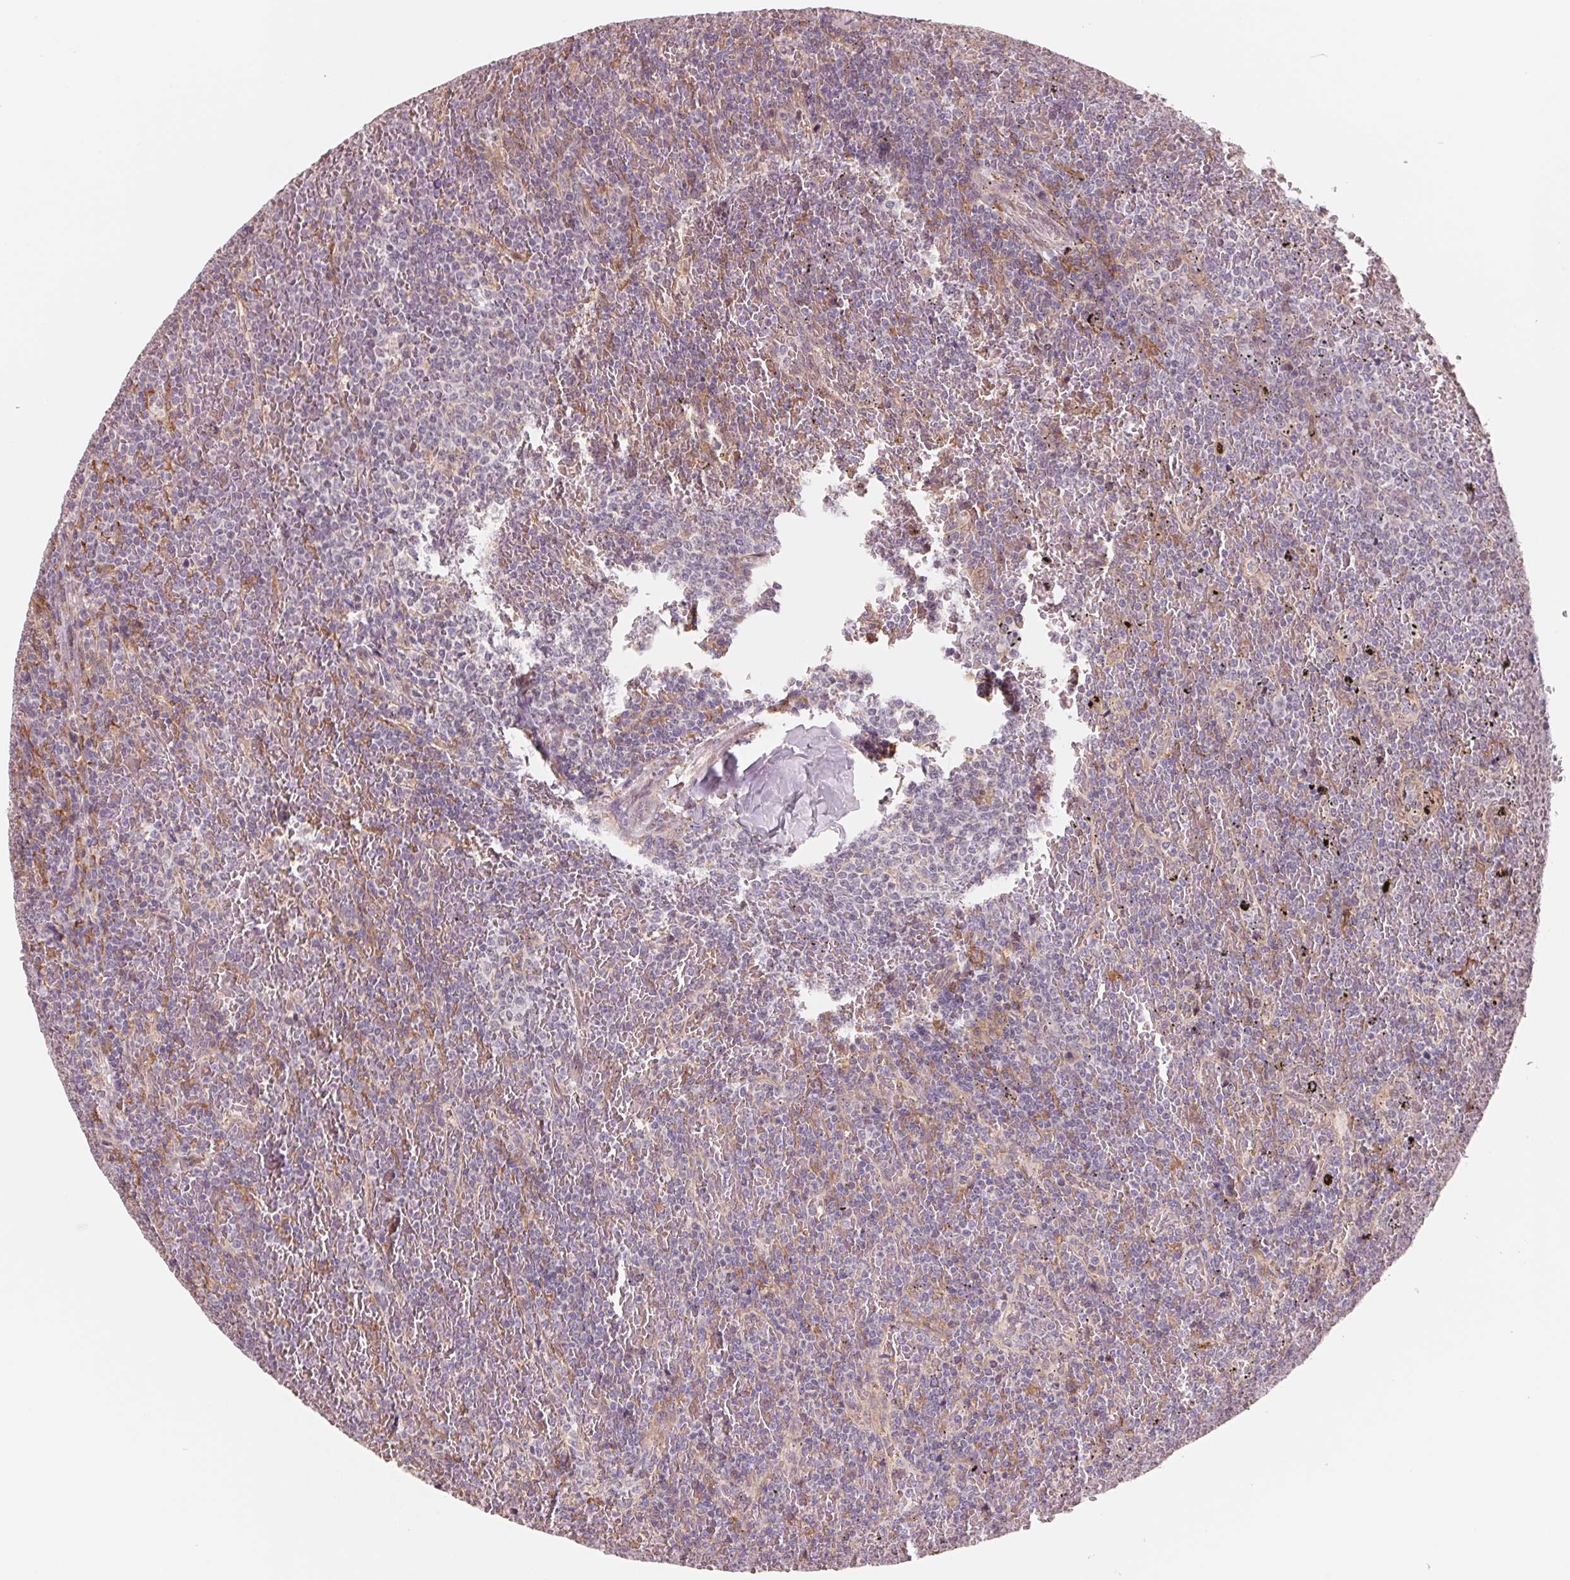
{"staining": {"intensity": "negative", "quantity": "none", "location": "none"}, "tissue": "lymphoma", "cell_type": "Tumor cells", "image_type": "cancer", "snomed": [{"axis": "morphology", "description": "Malignant lymphoma, non-Hodgkin's type, Low grade"}, {"axis": "topography", "description": "Spleen"}], "caption": "Tumor cells are negative for brown protein staining in low-grade malignant lymphoma, non-Hodgkin's type.", "gene": "IL9R", "patient": {"sex": "female", "age": 77}}